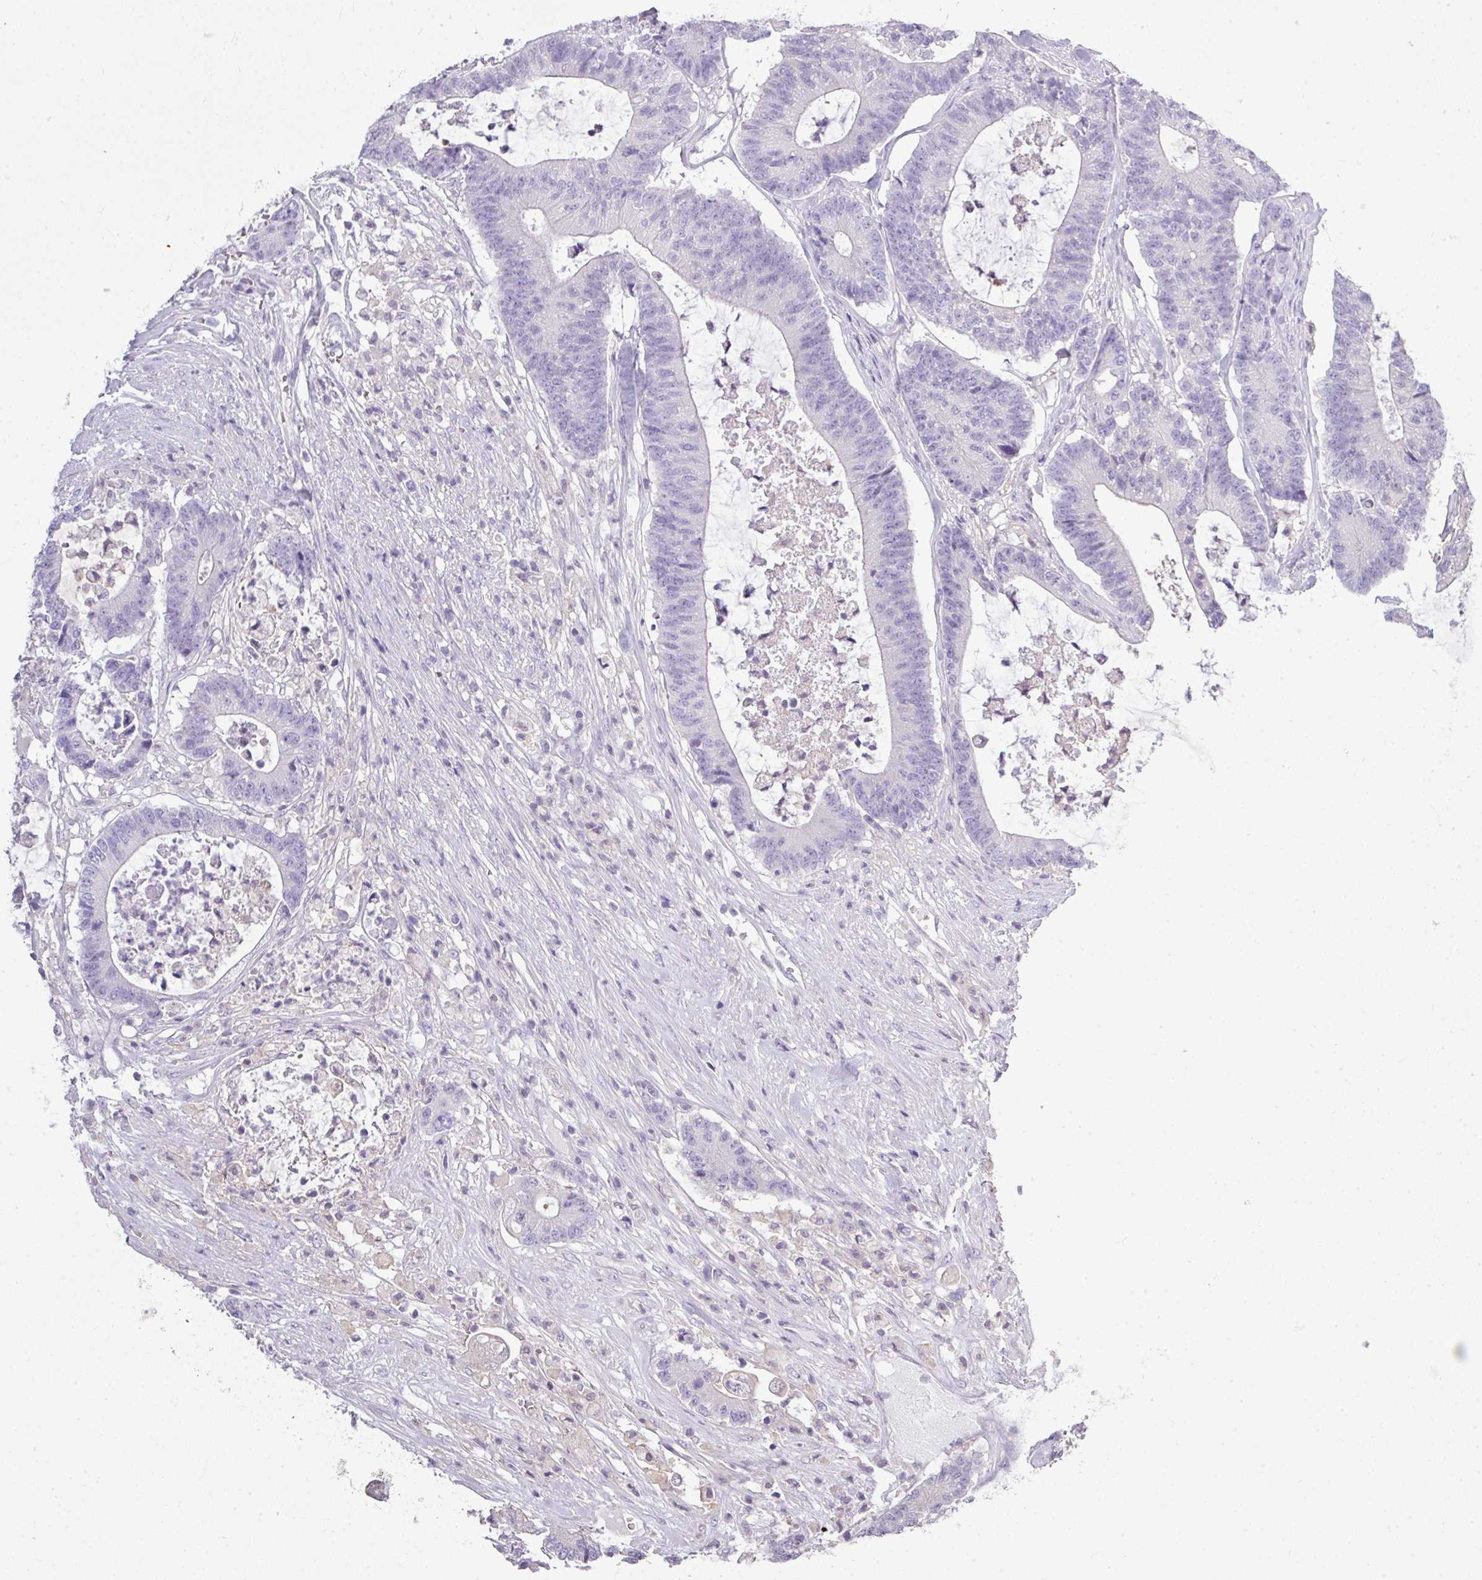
{"staining": {"intensity": "negative", "quantity": "none", "location": "none"}, "tissue": "colorectal cancer", "cell_type": "Tumor cells", "image_type": "cancer", "snomed": [{"axis": "morphology", "description": "Adenocarcinoma, NOS"}, {"axis": "topography", "description": "Colon"}], "caption": "An image of human colorectal cancer (adenocarcinoma) is negative for staining in tumor cells.", "gene": "STAT5A", "patient": {"sex": "female", "age": 84}}